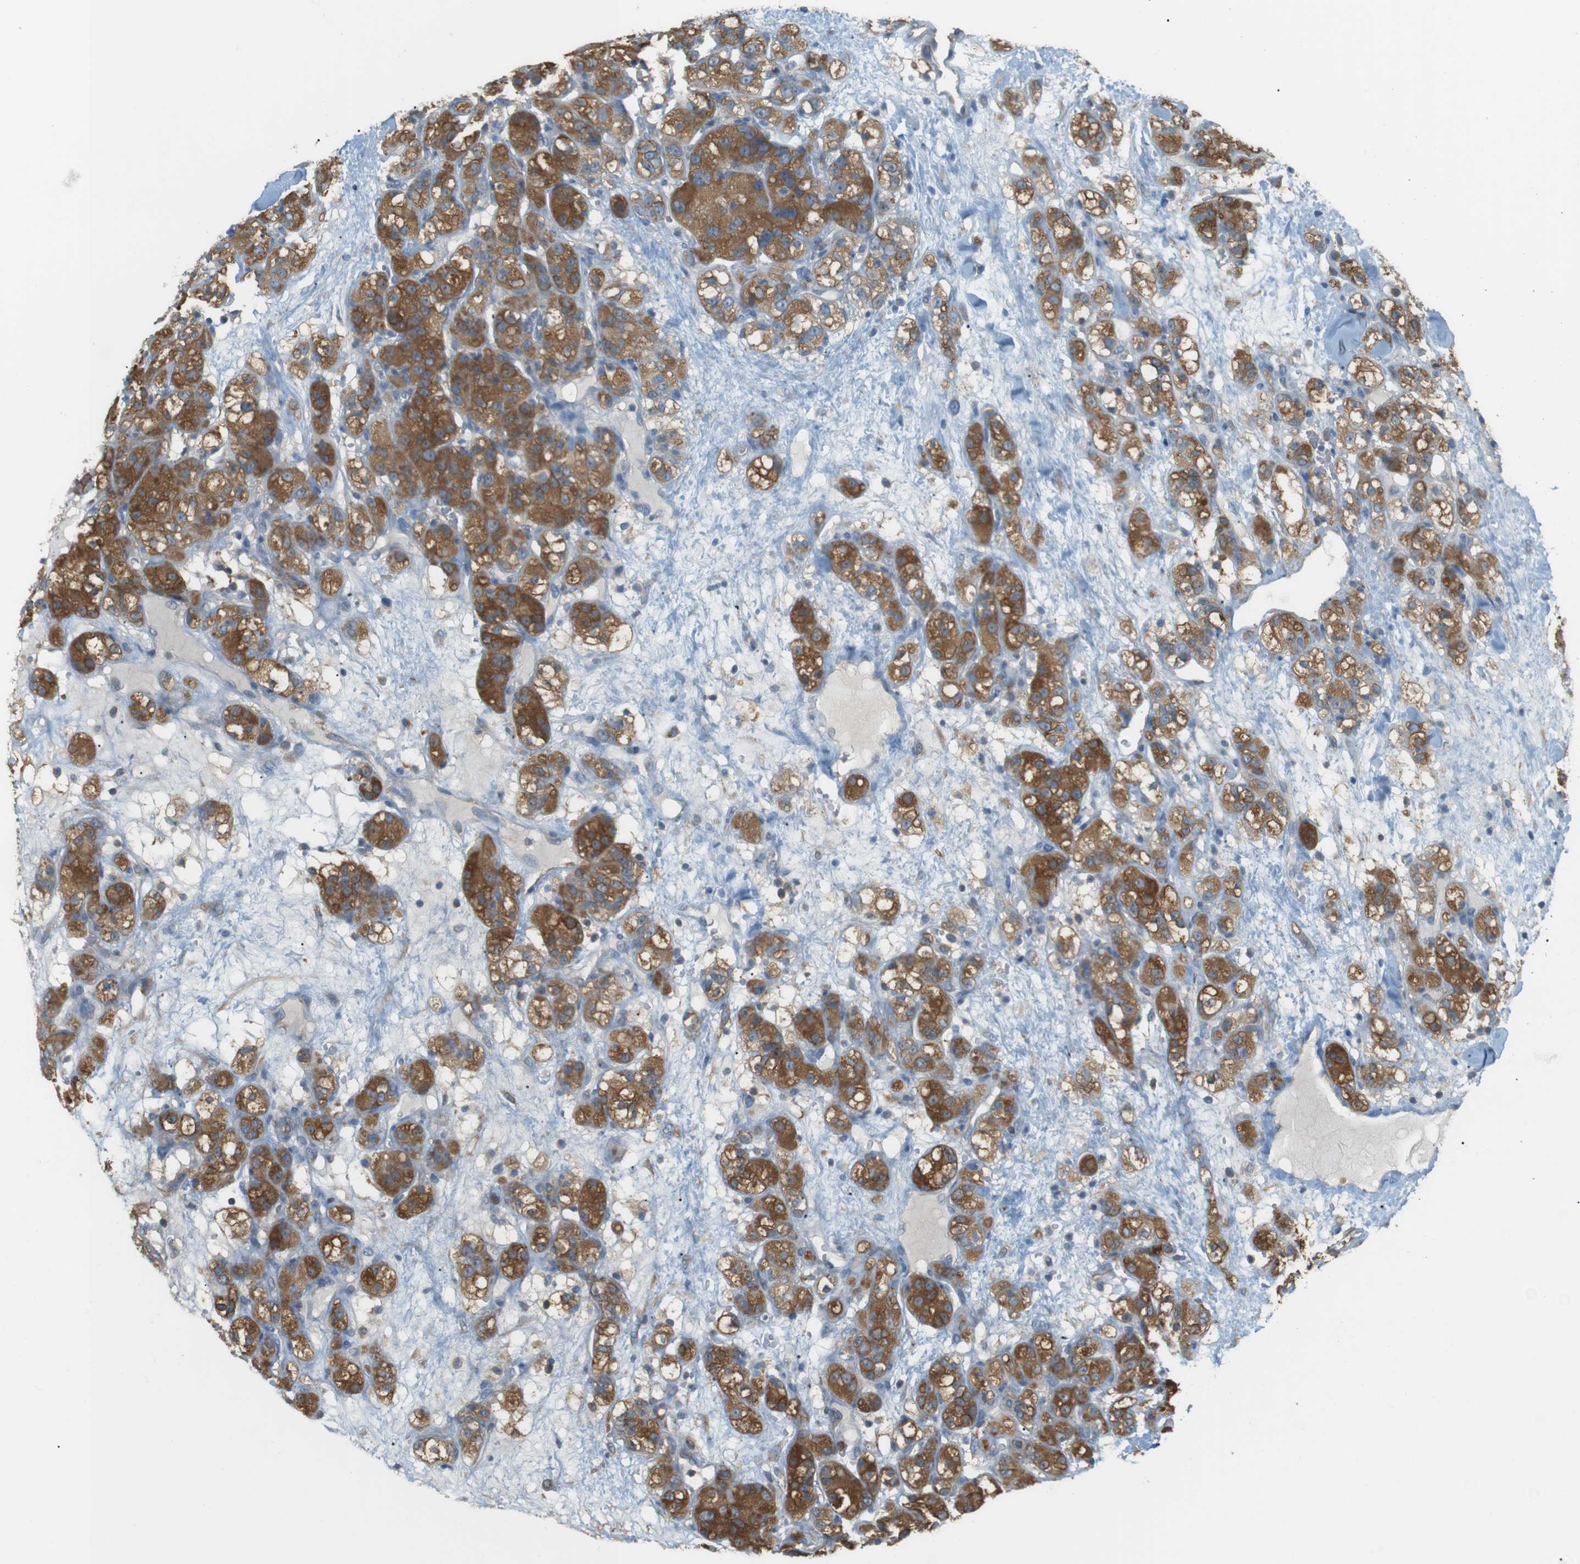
{"staining": {"intensity": "strong", "quantity": ">75%", "location": "cytoplasmic/membranous"}, "tissue": "renal cancer", "cell_type": "Tumor cells", "image_type": "cancer", "snomed": [{"axis": "morphology", "description": "Normal tissue, NOS"}, {"axis": "morphology", "description": "Adenocarcinoma, NOS"}, {"axis": "topography", "description": "Kidney"}], "caption": "Renal cancer (adenocarcinoma) was stained to show a protein in brown. There is high levels of strong cytoplasmic/membranous positivity in approximately >75% of tumor cells.", "gene": "PEPD", "patient": {"sex": "male", "age": 61}}